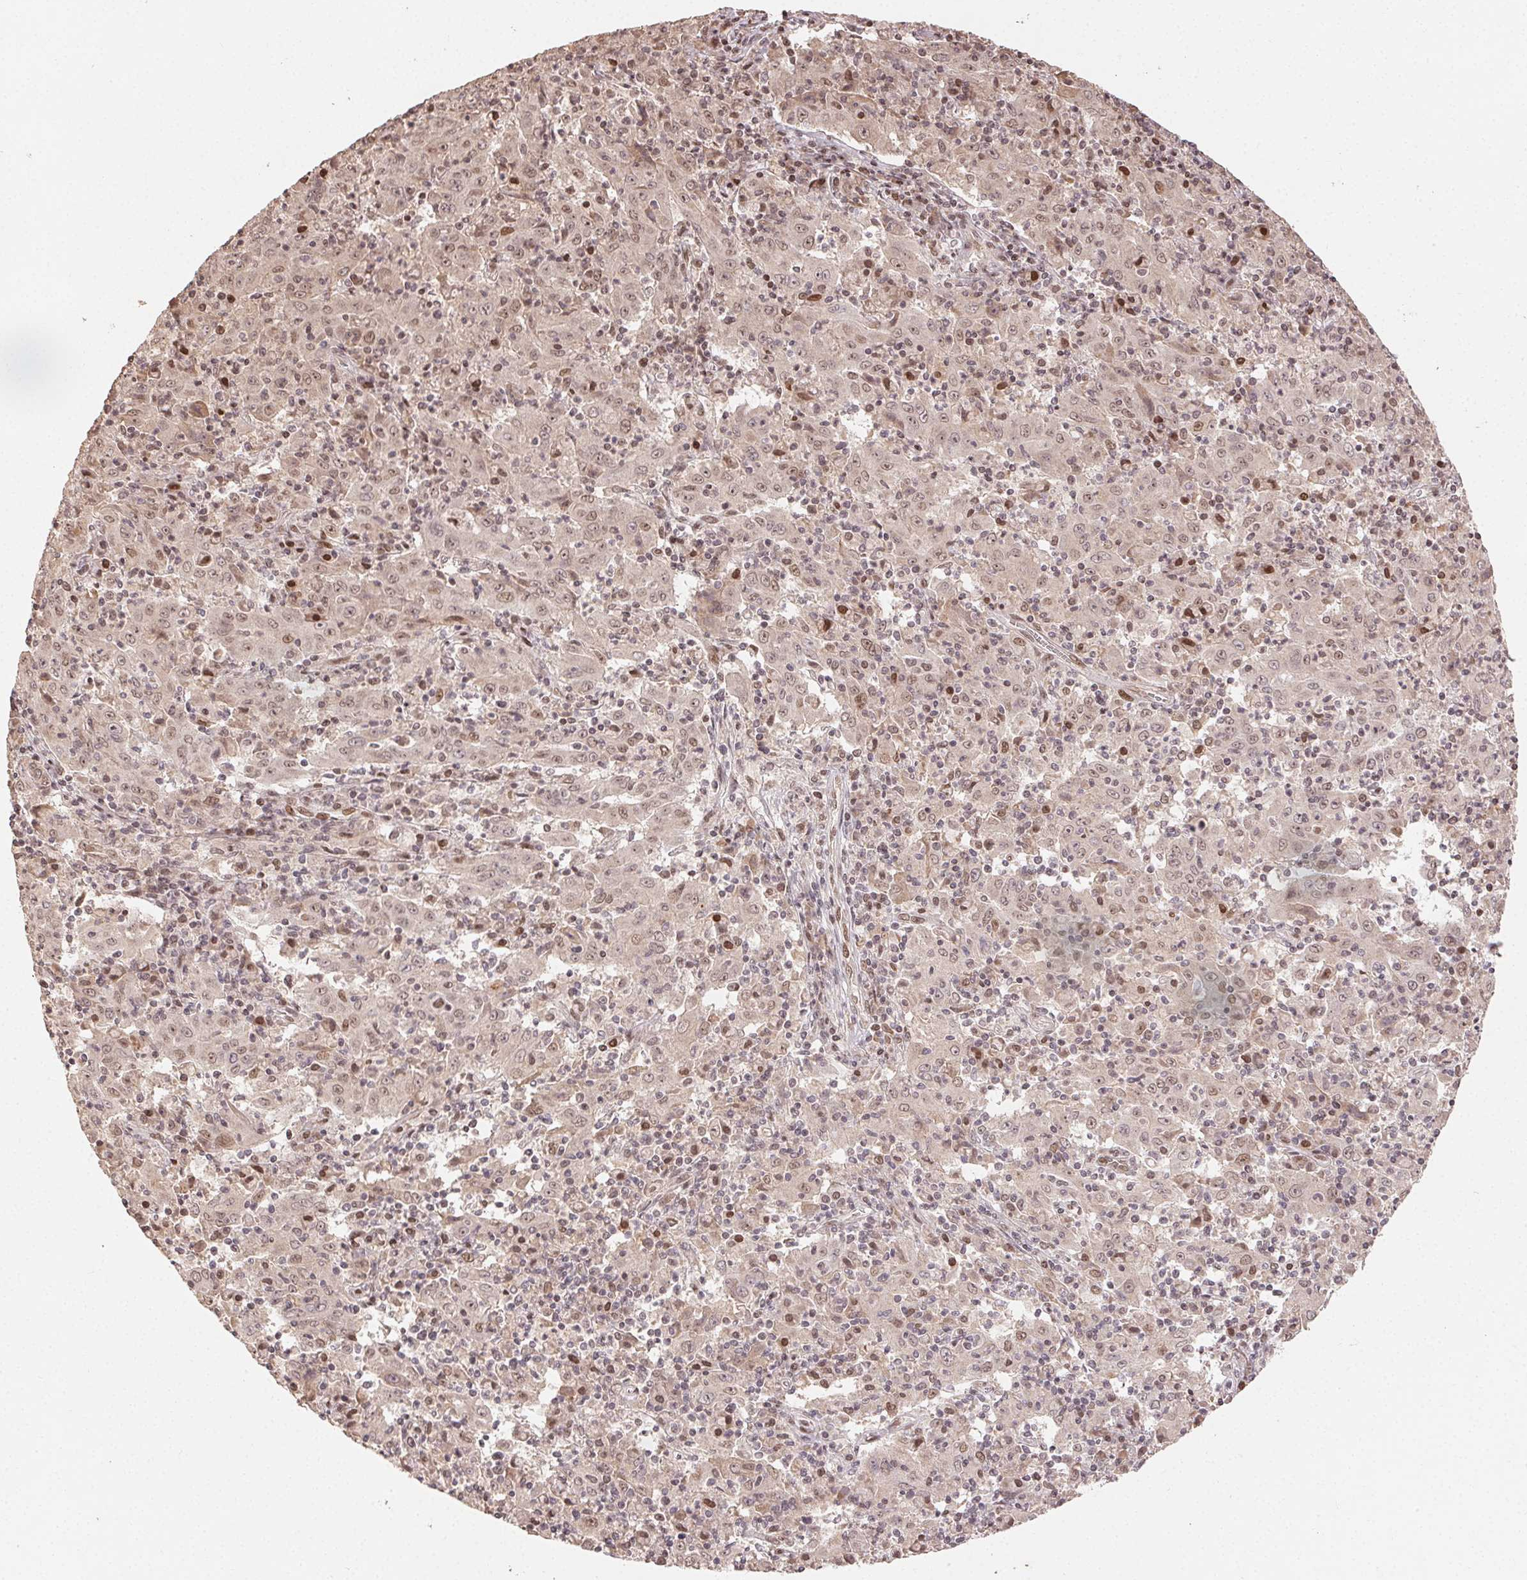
{"staining": {"intensity": "weak", "quantity": "25%-75%", "location": "nuclear"}, "tissue": "pancreatic cancer", "cell_type": "Tumor cells", "image_type": "cancer", "snomed": [{"axis": "morphology", "description": "Adenocarcinoma, NOS"}, {"axis": "topography", "description": "Pancreas"}], "caption": "Human pancreatic cancer (adenocarcinoma) stained with a brown dye reveals weak nuclear positive expression in about 25%-75% of tumor cells.", "gene": "MAPKAPK2", "patient": {"sex": "male", "age": 63}}